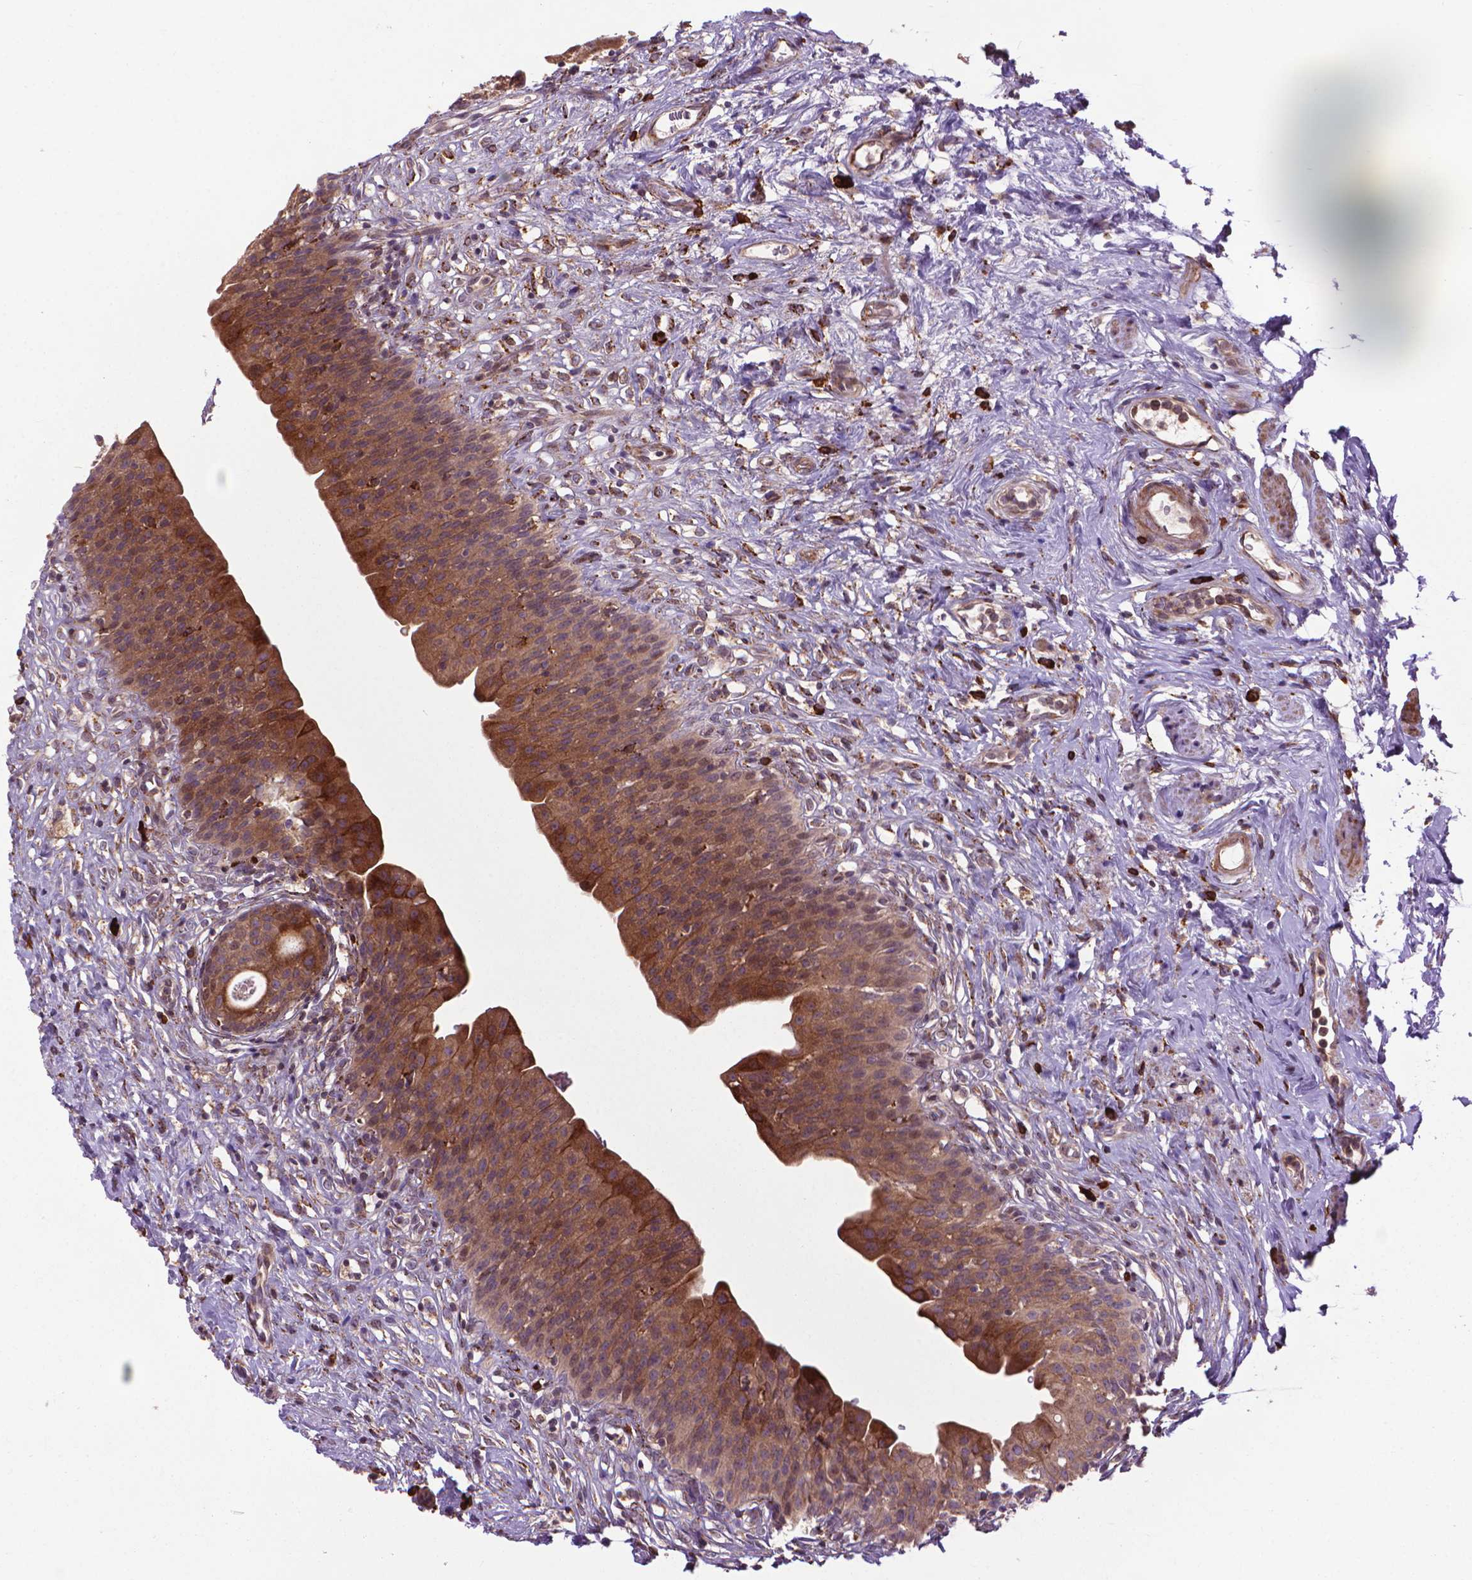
{"staining": {"intensity": "moderate", "quantity": ">75%", "location": "cytoplasmic/membranous"}, "tissue": "urinary bladder", "cell_type": "Urothelial cells", "image_type": "normal", "snomed": [{"axis": "morphology", "description": "Normal tissue, NOS"}, {"axis": "topography", "description": "Urinary bladder"}], "caption": "IHC of unremarkable human urinary bladder reveals medium levels of moderate cytoplasmic/membranous positivity in about >75% of urothelial cells.", "gene": "MYH14", "patient": {"sex": "male", "age": 76}}